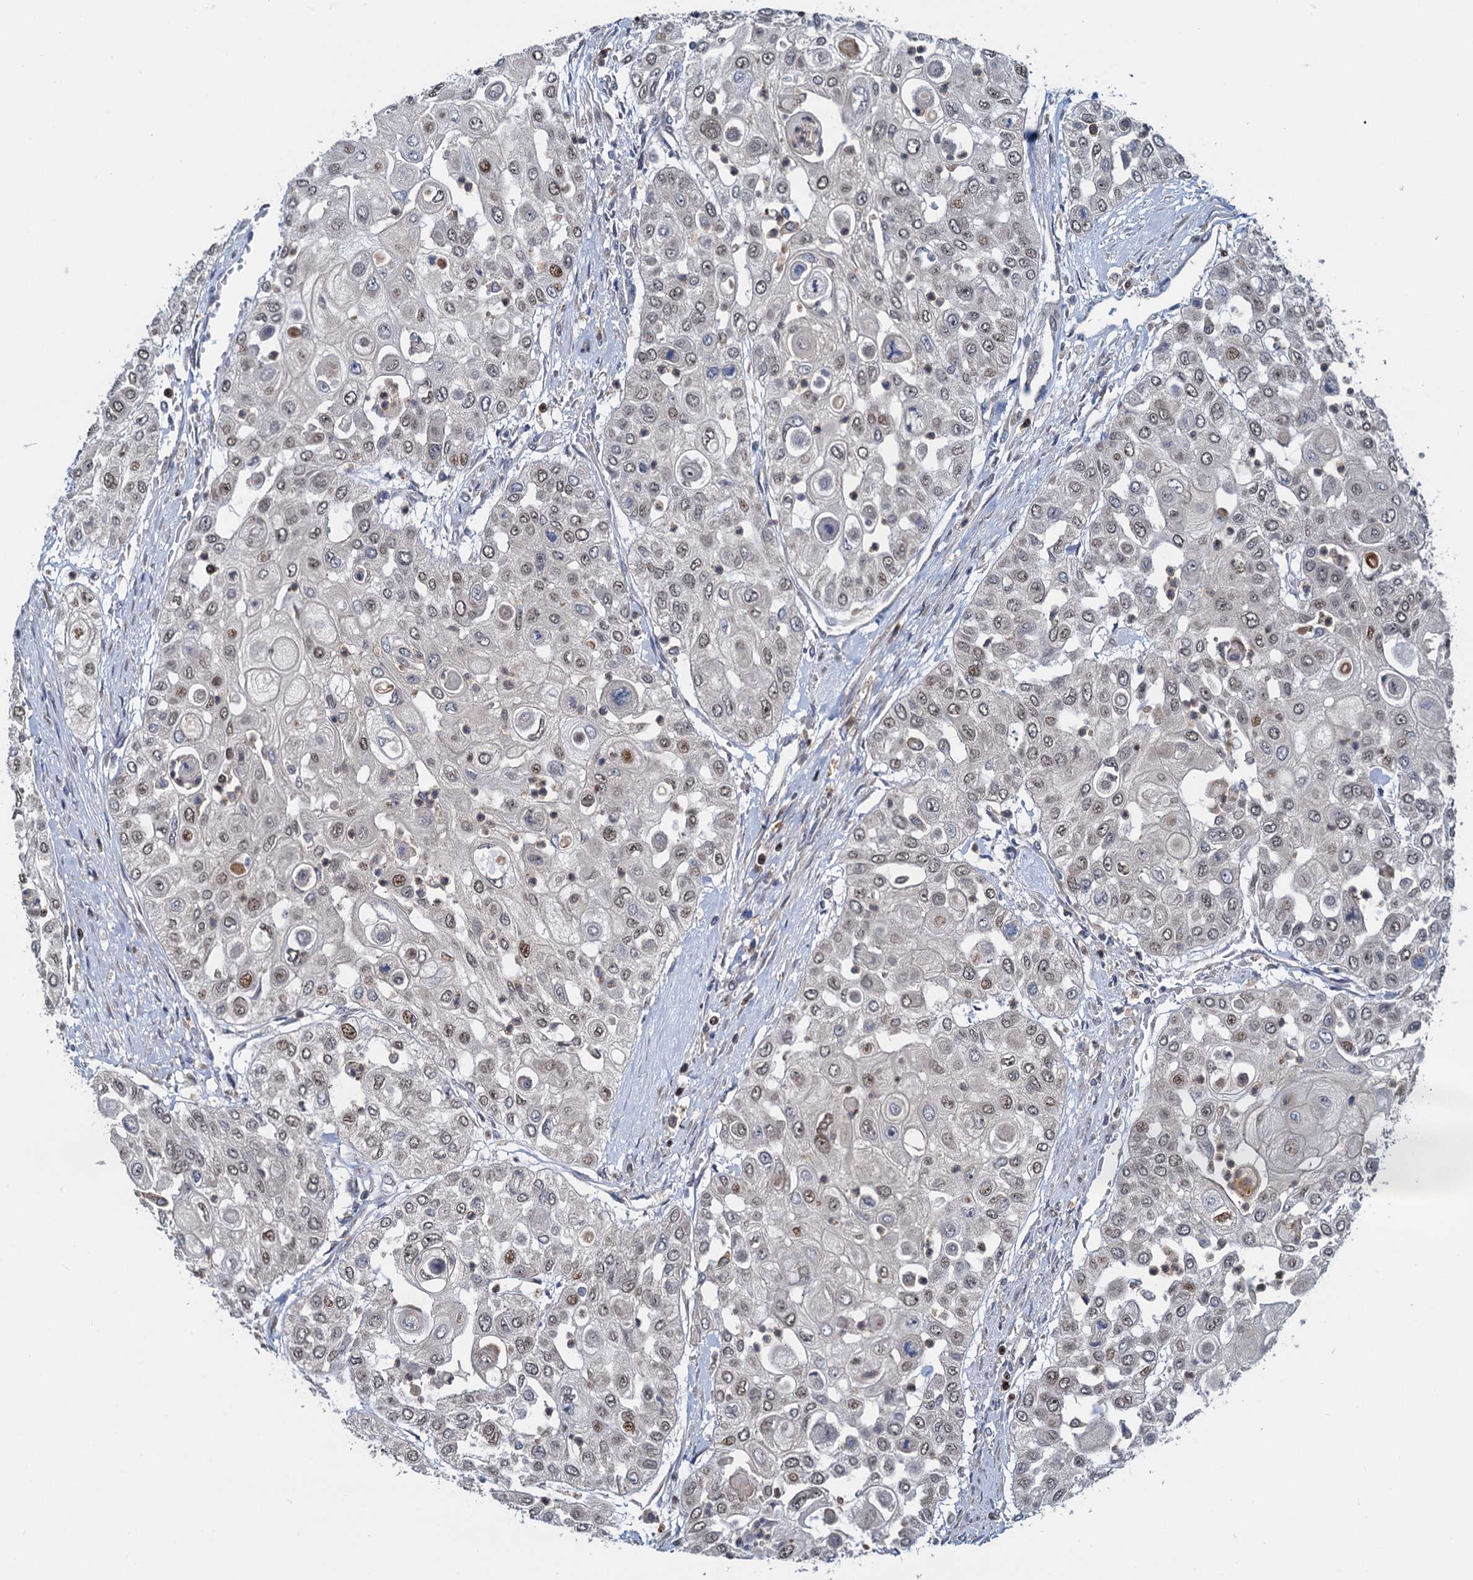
{"staining": {"intensity": "weak", "quantity": "<25%", "location": "nuclear"}, "tissue": "urothelial cancer", "cell_type": "Tumor cells", "image_type": "cancer", "snomed": [{"axis": "morphology", "description": "Urothelial carcinoma, High grade"}, {"axis": "topography", "description": "Urinary bladder"}], "caption": "Immunohistochemistry of human high-grade urothelial carcinoma reveals no positivity in tumor cells. (DAB IHC, high magnification).", "gene": "RNF125", "patient": {"sex": "female", "age": 79}}